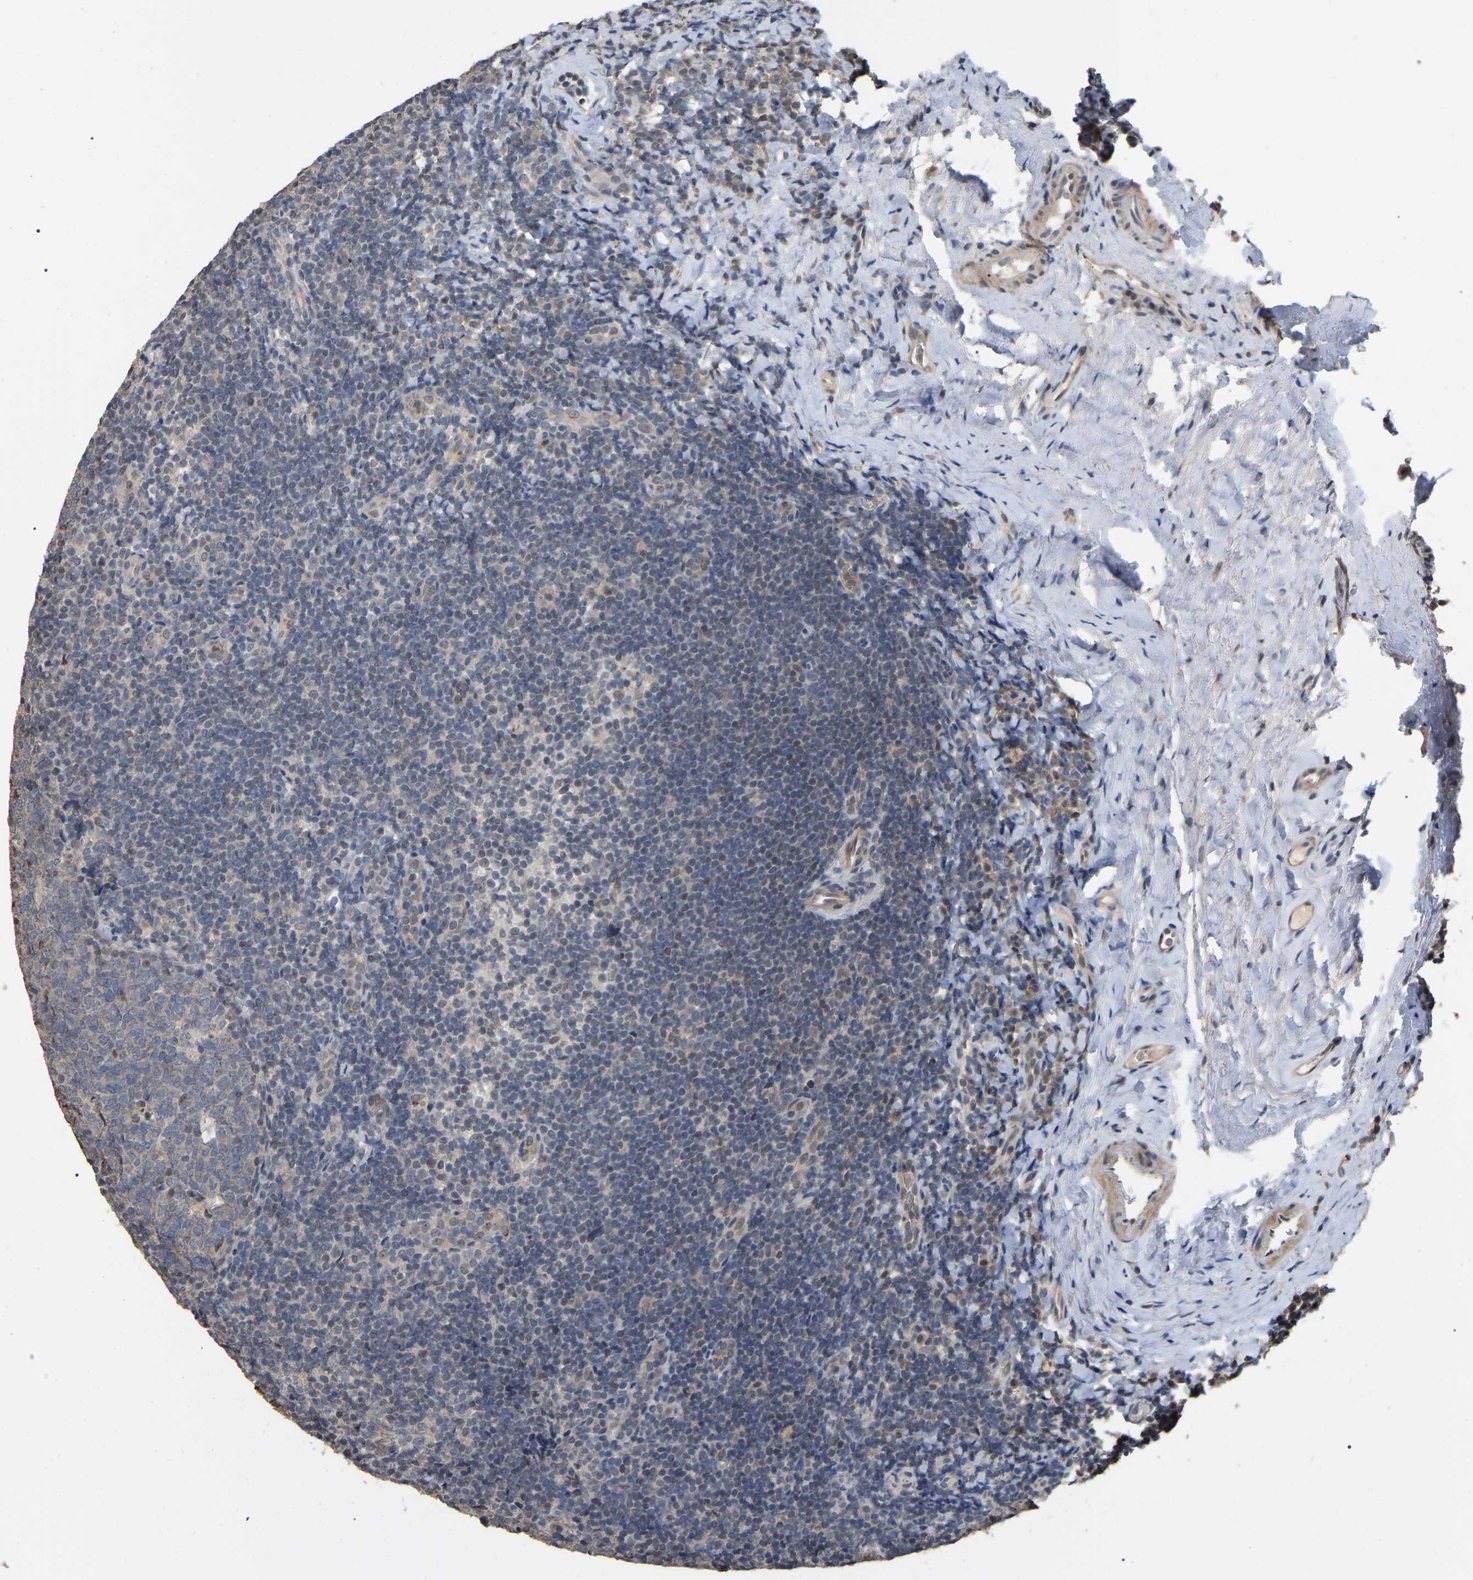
{"staining": {"intensity": "moderate", "quantity": "<25%", "location": "cytoplasmic/membranous,nuclear"}, "tissue": "tonsil", "cell_type": "Germinal center cells", "image_type": "normal", "snomed": [{"axis": "morphology", "description": "Normal tissue, NOS"}, {"axis": "topography", "description": "Tonsil"}], "caption": "The immunohistochemical stain labels moderate cytoplasmic/membranous,nuclear staining in germinal center cells of unremarkable tonsil. The protein is stained brown, and the nuclei are stained in blue (DAB IHC with brightfield microscopy, high magnification).", "gene": "FAM219A", "patient": {"sex": "male", "age": 37}}